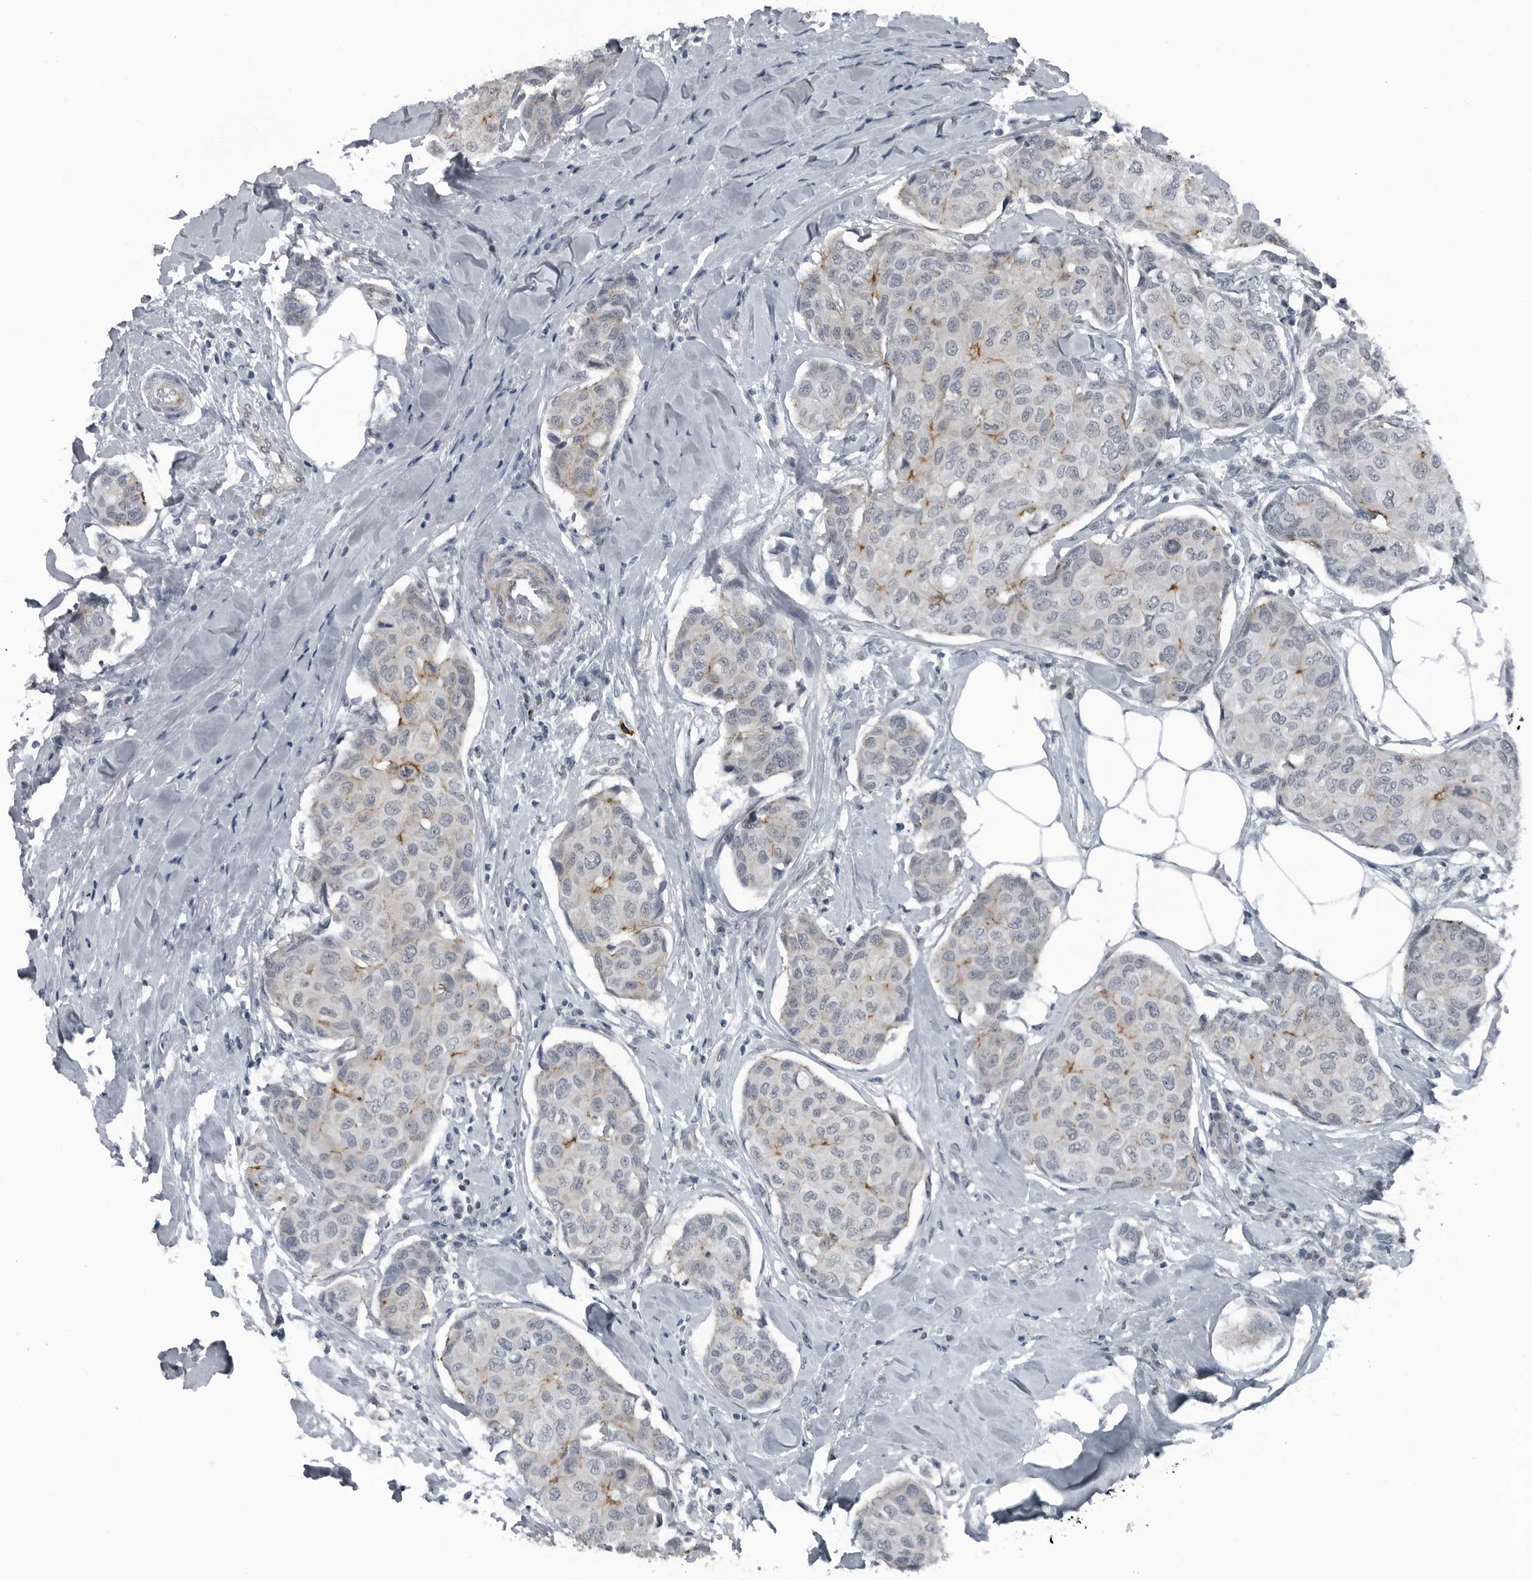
{"staining": {"intensity": "moderate", "quantity": "<25%", "location": "cytoplasmic/membranous"}, "tissue": "breast cancer", "cell_type": "Tumor cells", "image_type": "cancer", "snomed": [{"axis": "morphology", "description": "Duct carcinoma"}, {"axis": "topography", "description": "Breast"}], "caption": "Tumor cells display low levels of moderate cytoplasmic/membranous expression in approximately <25% of cells in breast intraductal carcinoma.", "gene": "GAK", "patient": {"sex": "female", "age": 80}}